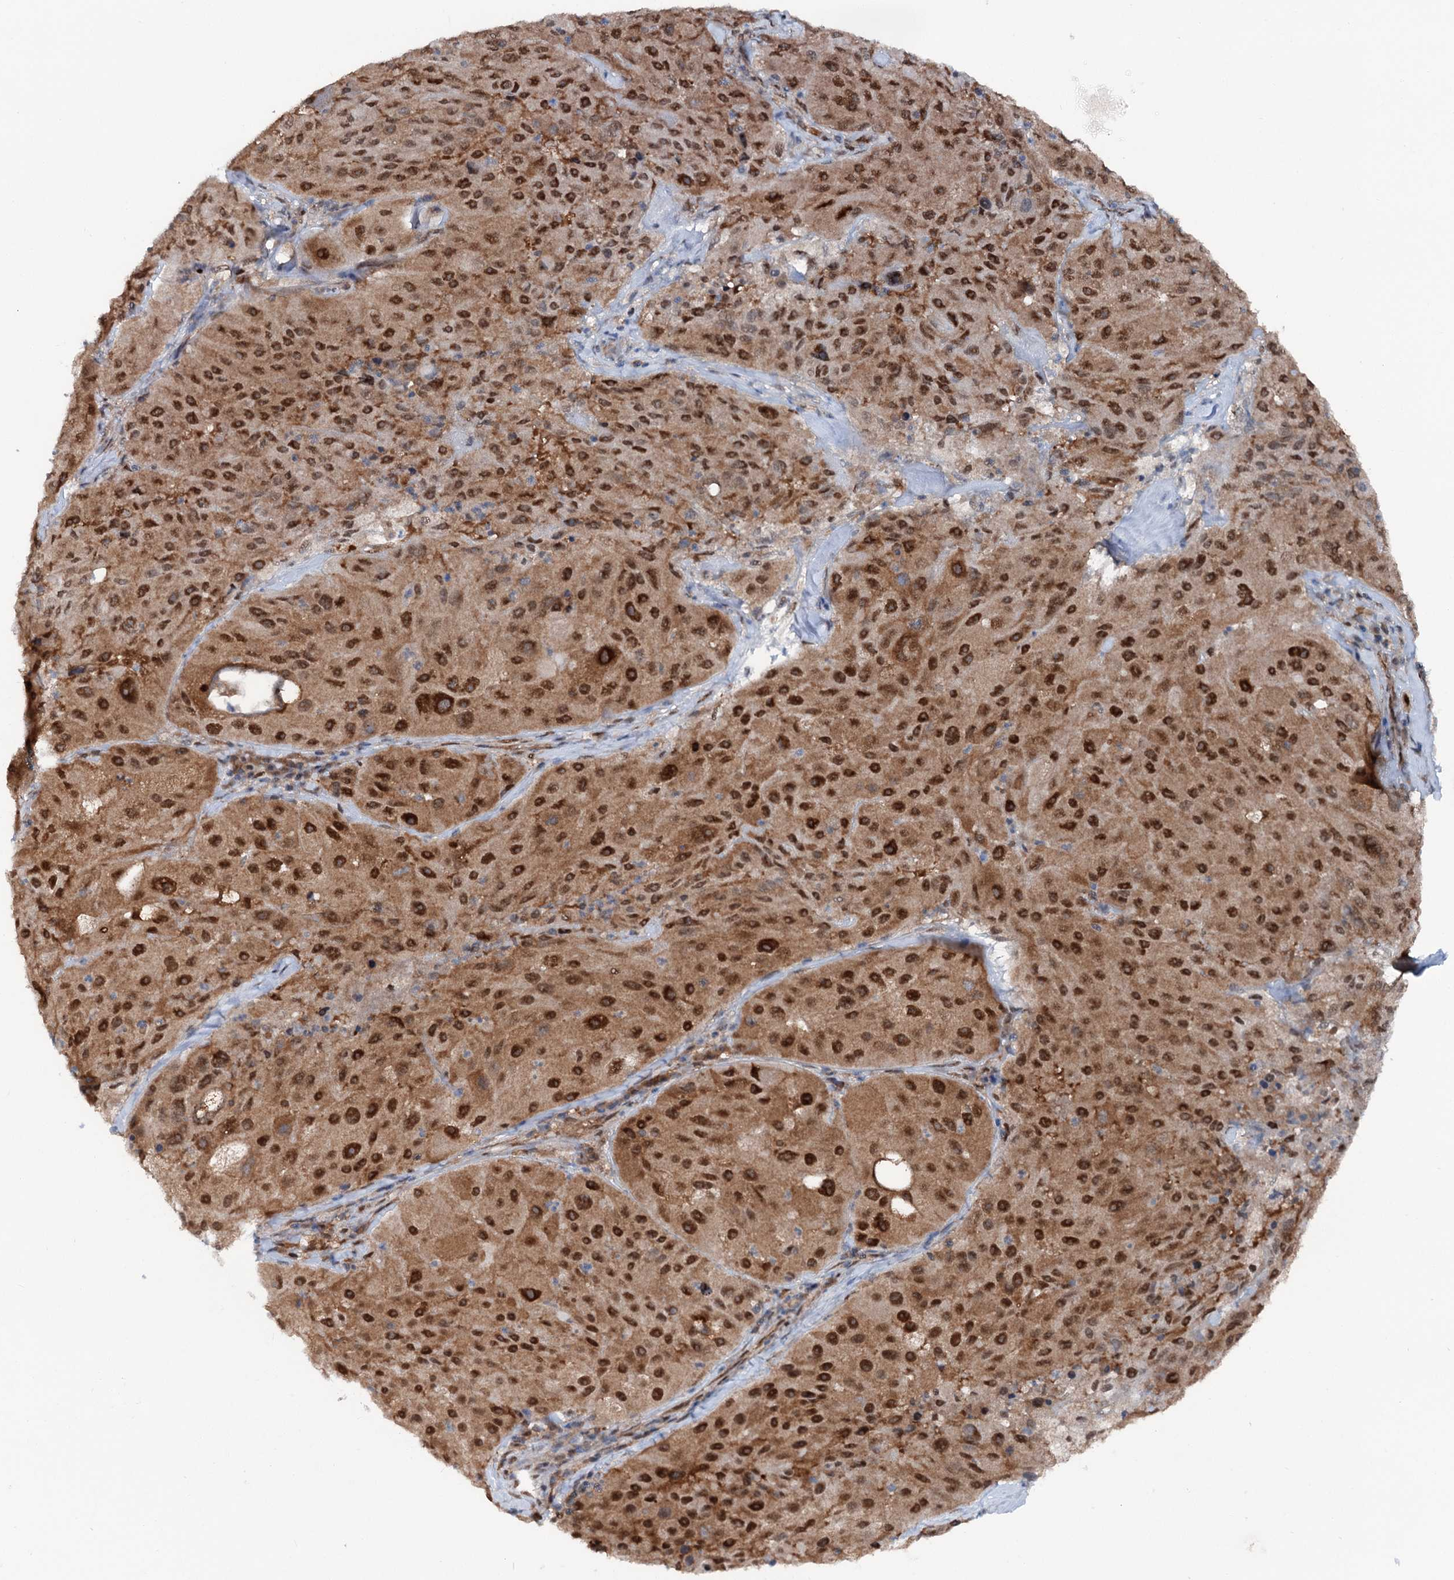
{"staining": {"intensity": "strong", "quantity": ">75%", "location": "cytoplasmic/membranous,nuclear"}, "tissue": "melanoma", "cell_type": "Tumor cells", "image_type": "cancer", "snomed": [{"axis": "morphology", "description": "Malignant melanoma, Metastatic site"}, {"axis": "topography", "description": "Lymph node"}], "caption": "The micrograph demonstrates staining of melanoma, revealing strong cytoplasmic/membranous and nuclear protein positivity (brown color) within tumor cells.", "gene": "PSMD13", "patient": {"sex": "male", "age": 62}}